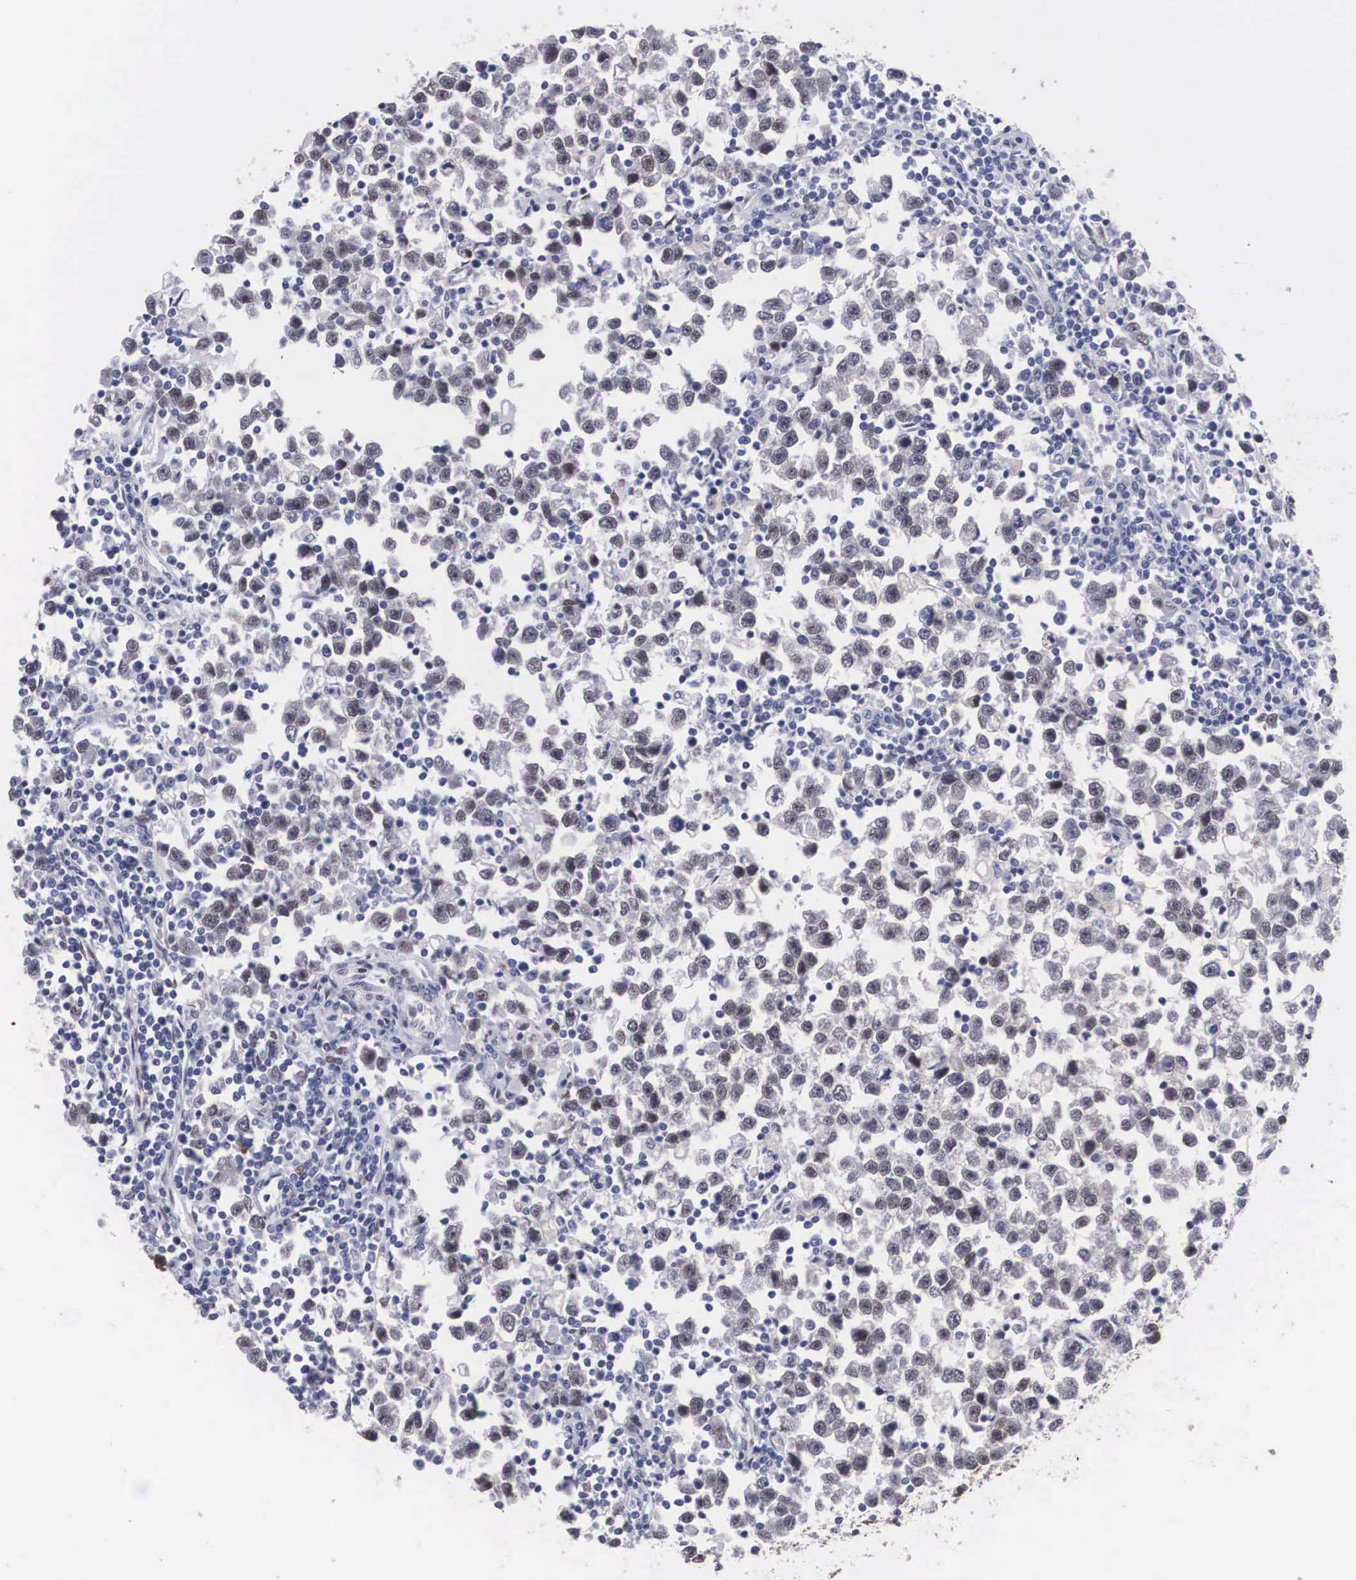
{"staining": {"intensity": "weak", "quantity": "<25%", "location": "nuclear"}, "tissue": "testis cancer", "cell_type": "Tumor cells", "image_type": "cancer", "snomed": [{"axis": "morphology", "description": "Seminoma, NOS"}, {"axis": "topography", "description": "Testis"}], "caption": "An image of seminoma (testis) stained for a protein exhibits no brown staining in tumor cells.", "gene": "KHDRBS3", "patient": {"sex": "male", "age": 43}}